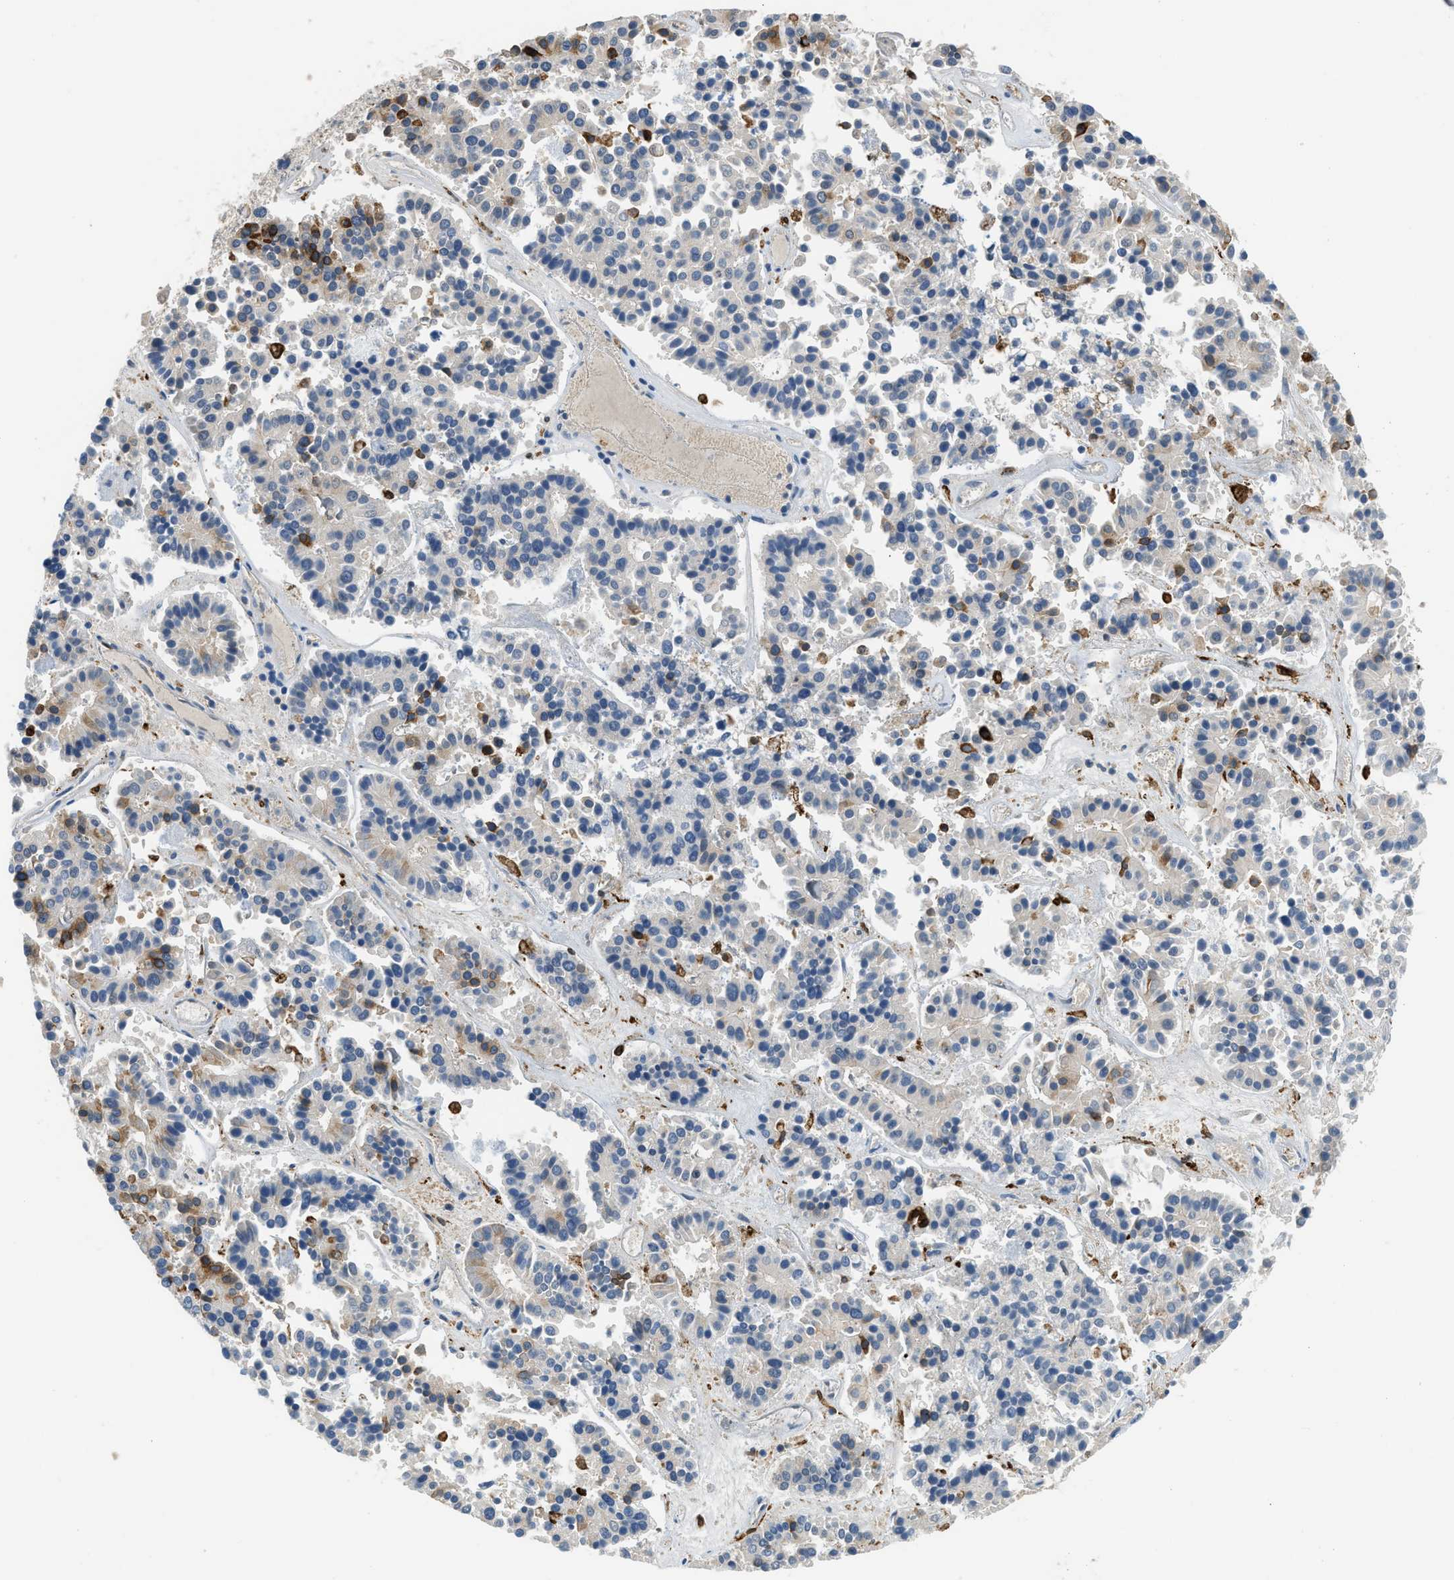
{"staining": {"intensity": "strong", "quantity": "<25%", "location": "cytoplasmic/membranous,nuclear"}, "tissue": "pancreatic cancer", "cell_type": "Tumor cells", "image_type": "cancer", "snomed": [{"axis": "morphology", "description": "Adenocarcinoma, NOS"}, {"axis": "topography", "description": "Pancreas"}], "caption": "IHC staining of pancreatic cancer (adenocarcinoma), which demonstrates medium levels of strong cytoplasmic/membranous and nuclear expression in approximately <25% of tumor cells indicating strong cytoplasmic/membranous and nuclear protein staining. The staining was performed using DAB (3,3'-diaminobenzidine) (brown) for protein detection and nuclei were counterstained in hematoxylin (blue).", "gene": "CBLB", "patient": {"sex": "male", "age": 50}}